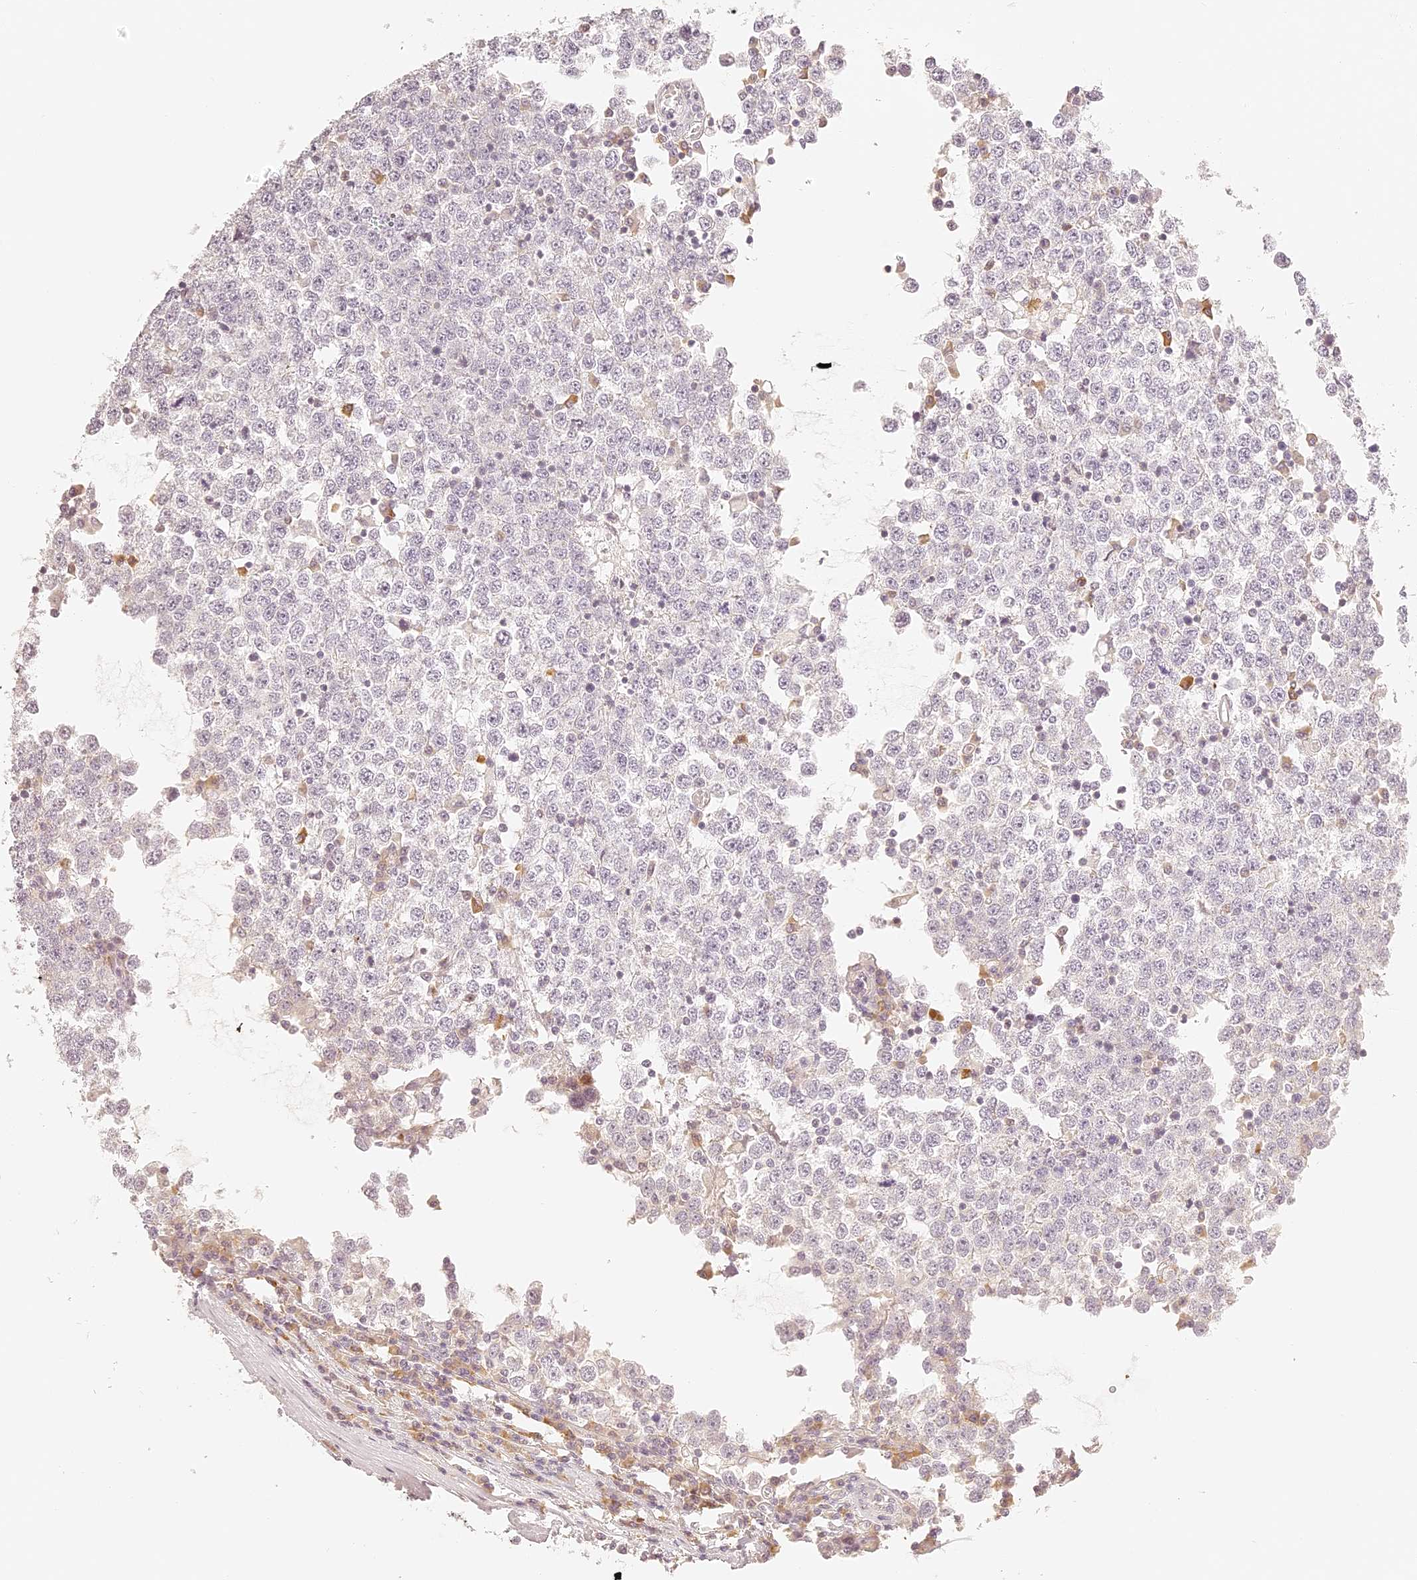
{"staining": {"intensity": "negative", "quantity": "none", "location": "none"}, "tissue": "testis cancer", "cell_type": "Tumor cells", "image_type": "cancer", "snomed": [{"axis": "morphology", "description": "Seminoma, NOS"}, {"axis": "topography", "description": "Testis"}], "caption": "Immunohistochemical staining of human testis seminoma reveals no significant positivity in tumor cells.", "gene": "TRIM45", "patient": {"sex": "male", "age": 65}}